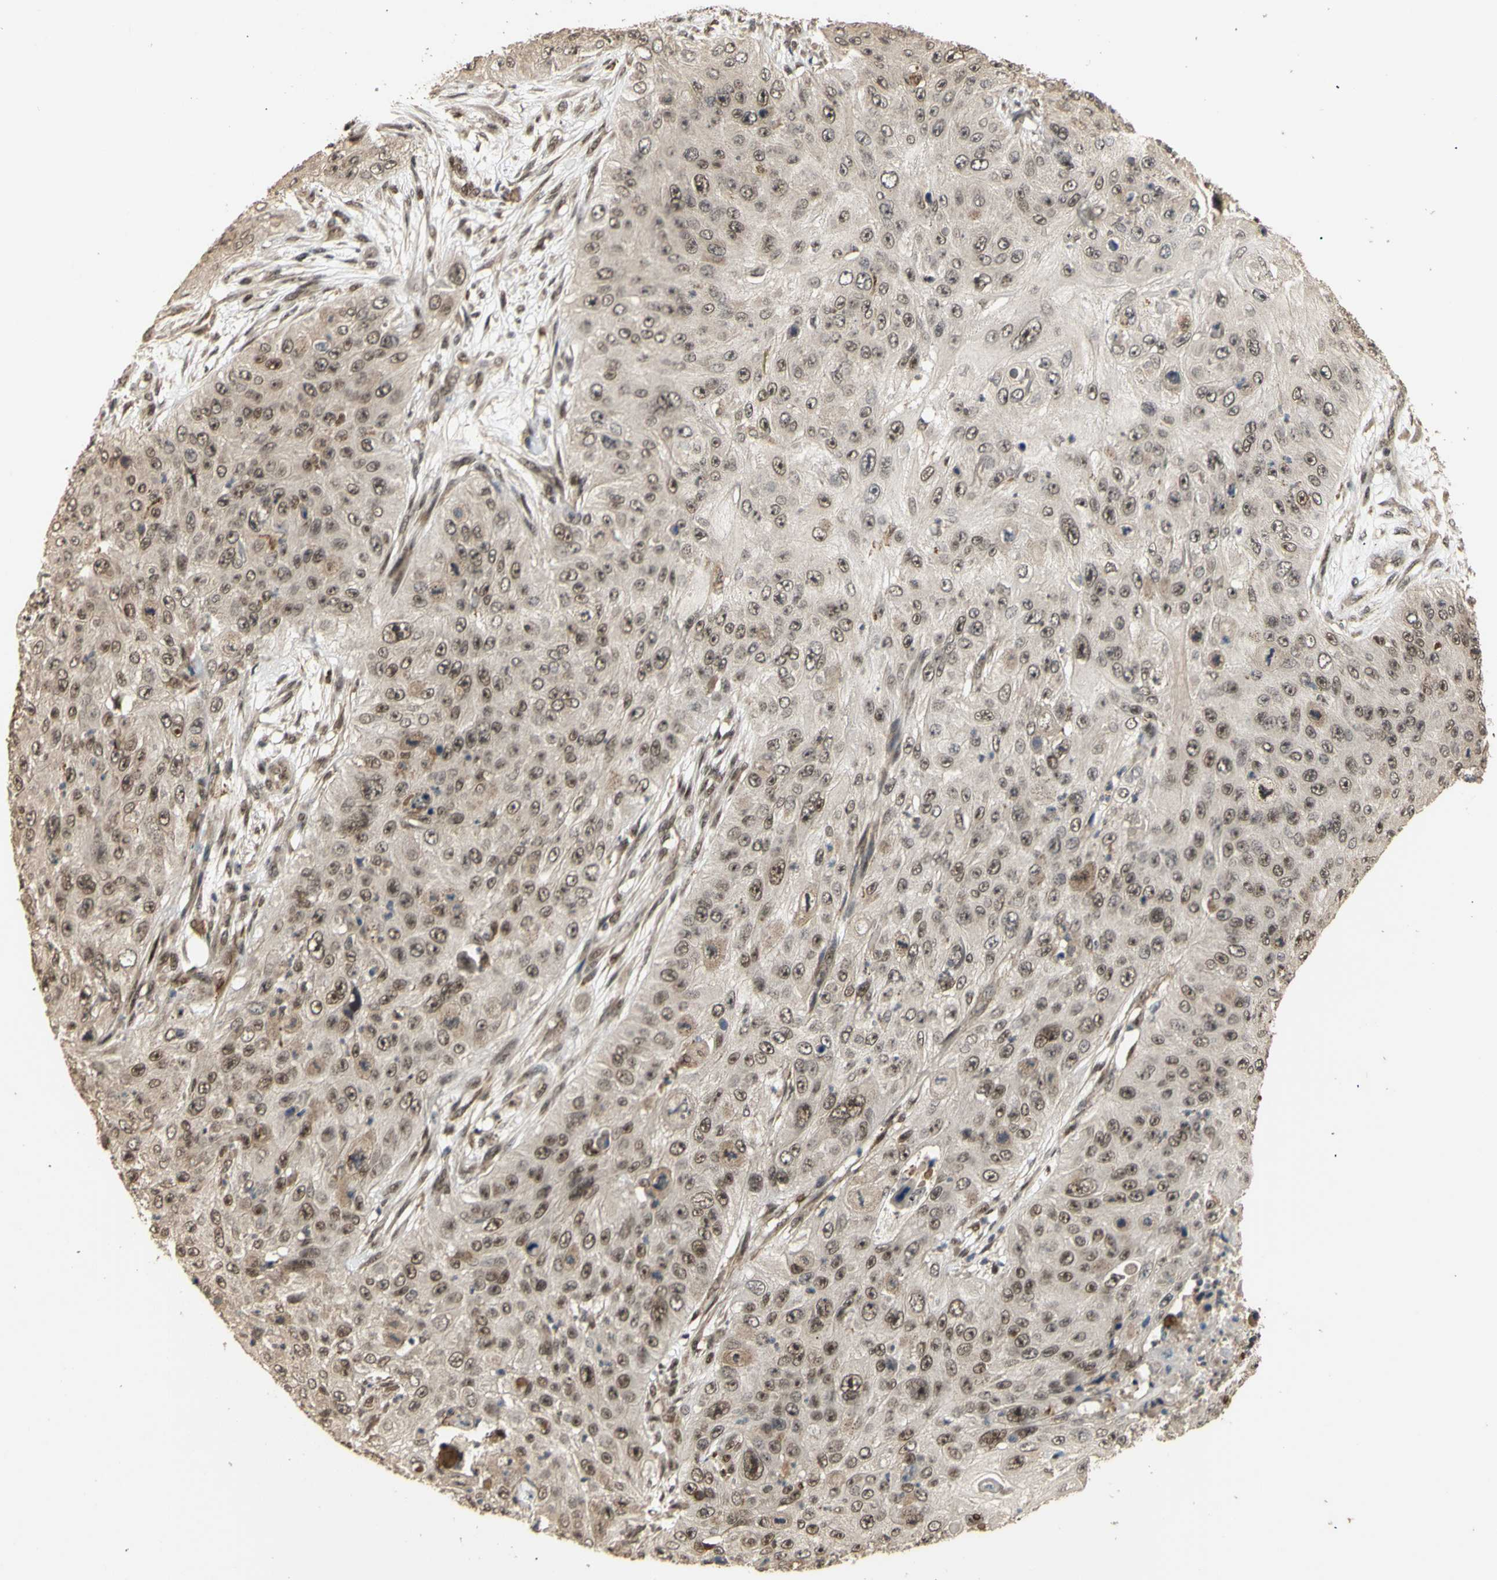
{"staining": {"intensity": "weak", "quantity": ">75%", "location": "cytoplasmic/membranous,nuclear"}, "tissue": "skin cancer", "cell_type": "Tumor cells", "image_type": "cancer", "snomed": [{"axis": "morphology", "description": "Squamous cell carcinoma, NOS"}, {"axis": "topography", "description": "Skin"}], "caption": "Immunohistochemical staining of skin squamous cell carcinoma demonstrates low levels of weak cytoplasmic/membranous and nuclear protein staining in about >75% of tumor cells. The staining was performed using DAB (3,3'-diaminobenzidine), with brown indicating positive protein expression. Nuclei are stained blue with hematoxylin.", "gene": "GTF2E2", "patient": {"sex": "female", "age": 80}}